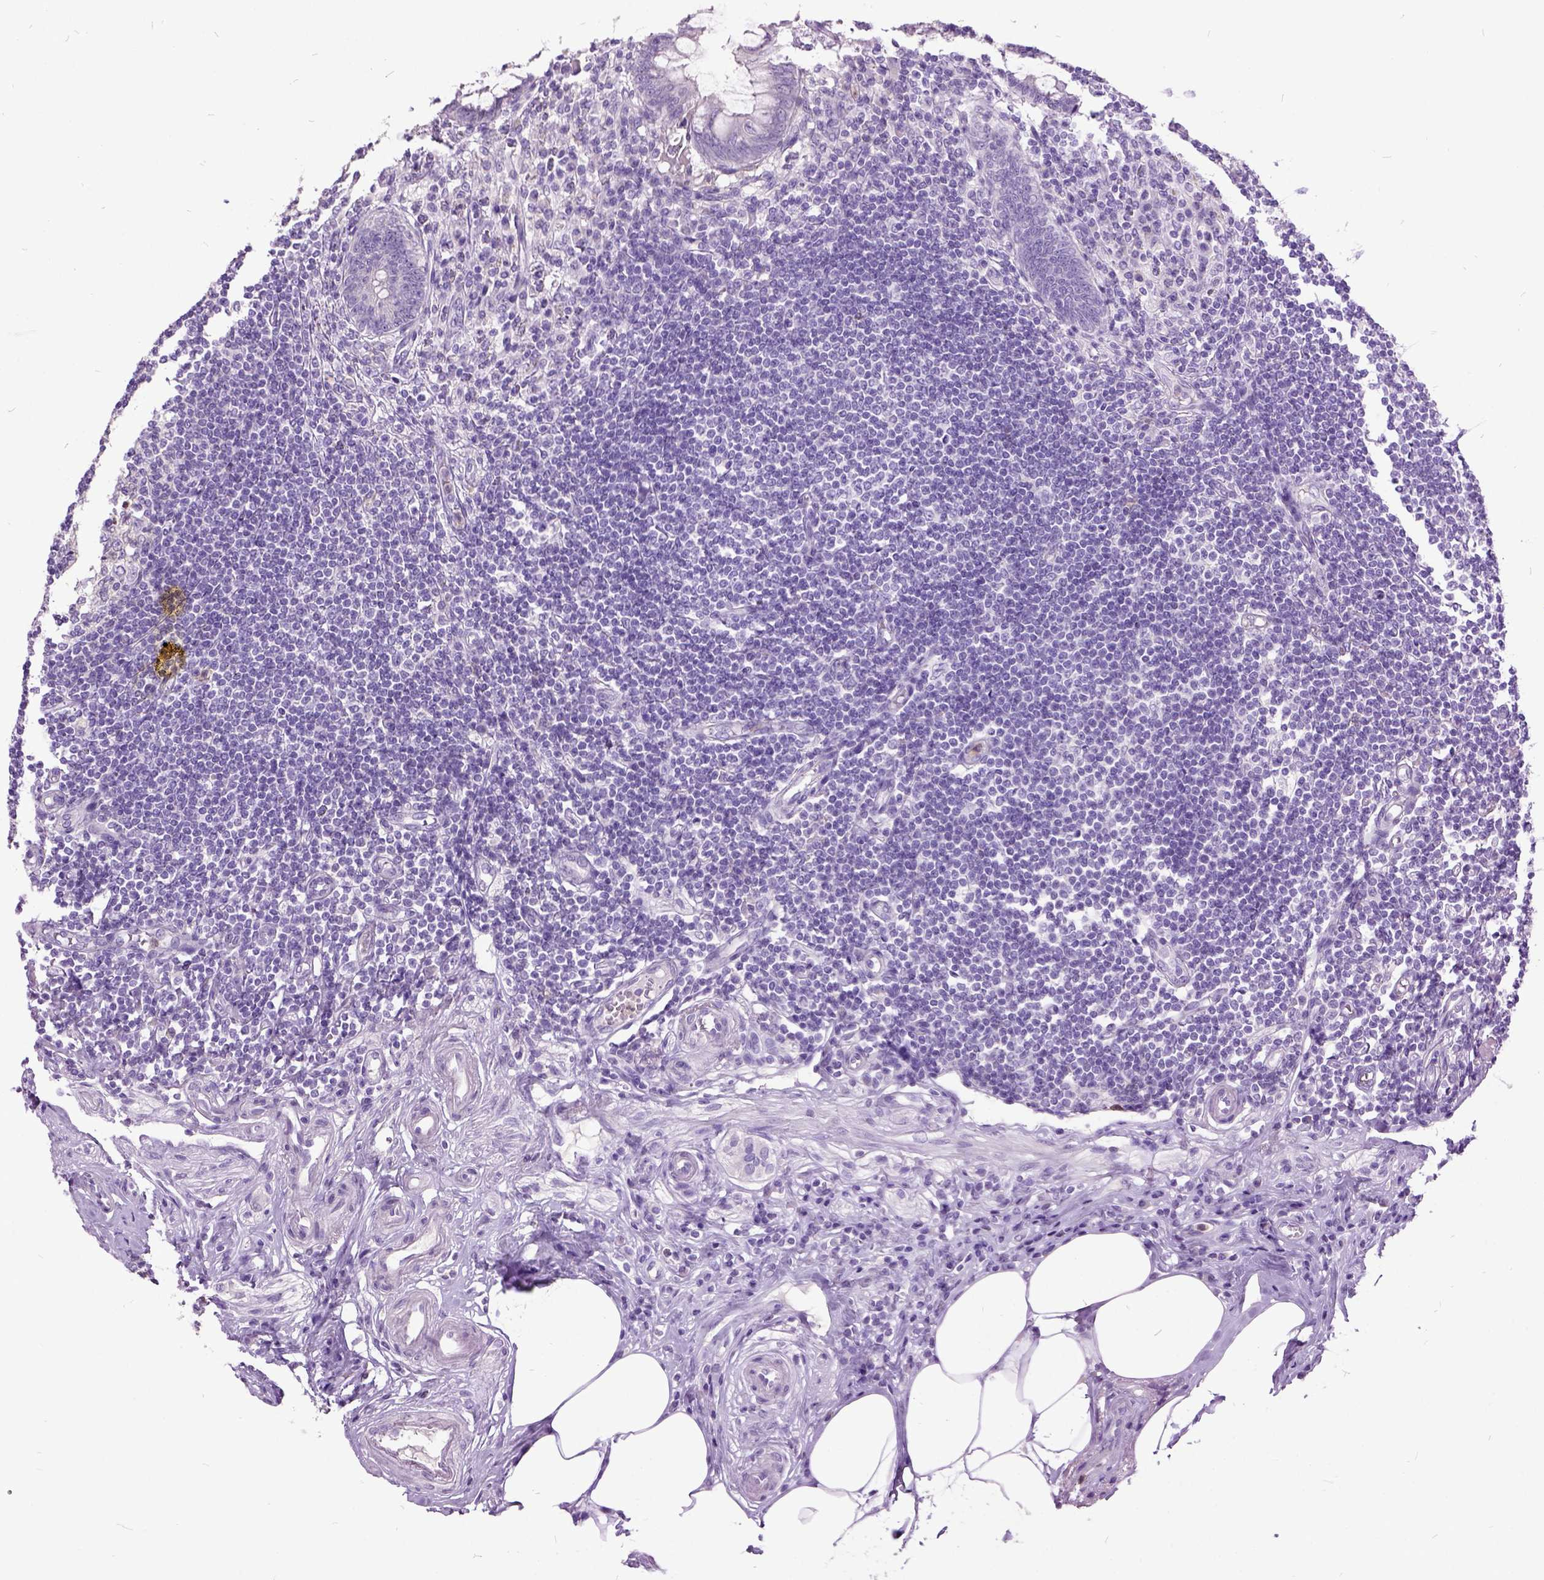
{"staining": {"intensity": "negative", "quantity": "none", "location": "none"}, "tissue": "appendix", "cell_type": "Glandular cells", "image_type": "normal", "snomed": [{"axis": "morphology", "description": "Normal tissue, NOS"}, {"axis": "topography", "description": "Appendix"}], "caption": "This is a photomicrograph of immunohistochemistry staining of benign appendix, which shows no expression in glandular cells.", "gene": "MME", "patient": {"sex": "female", "age": 57}}